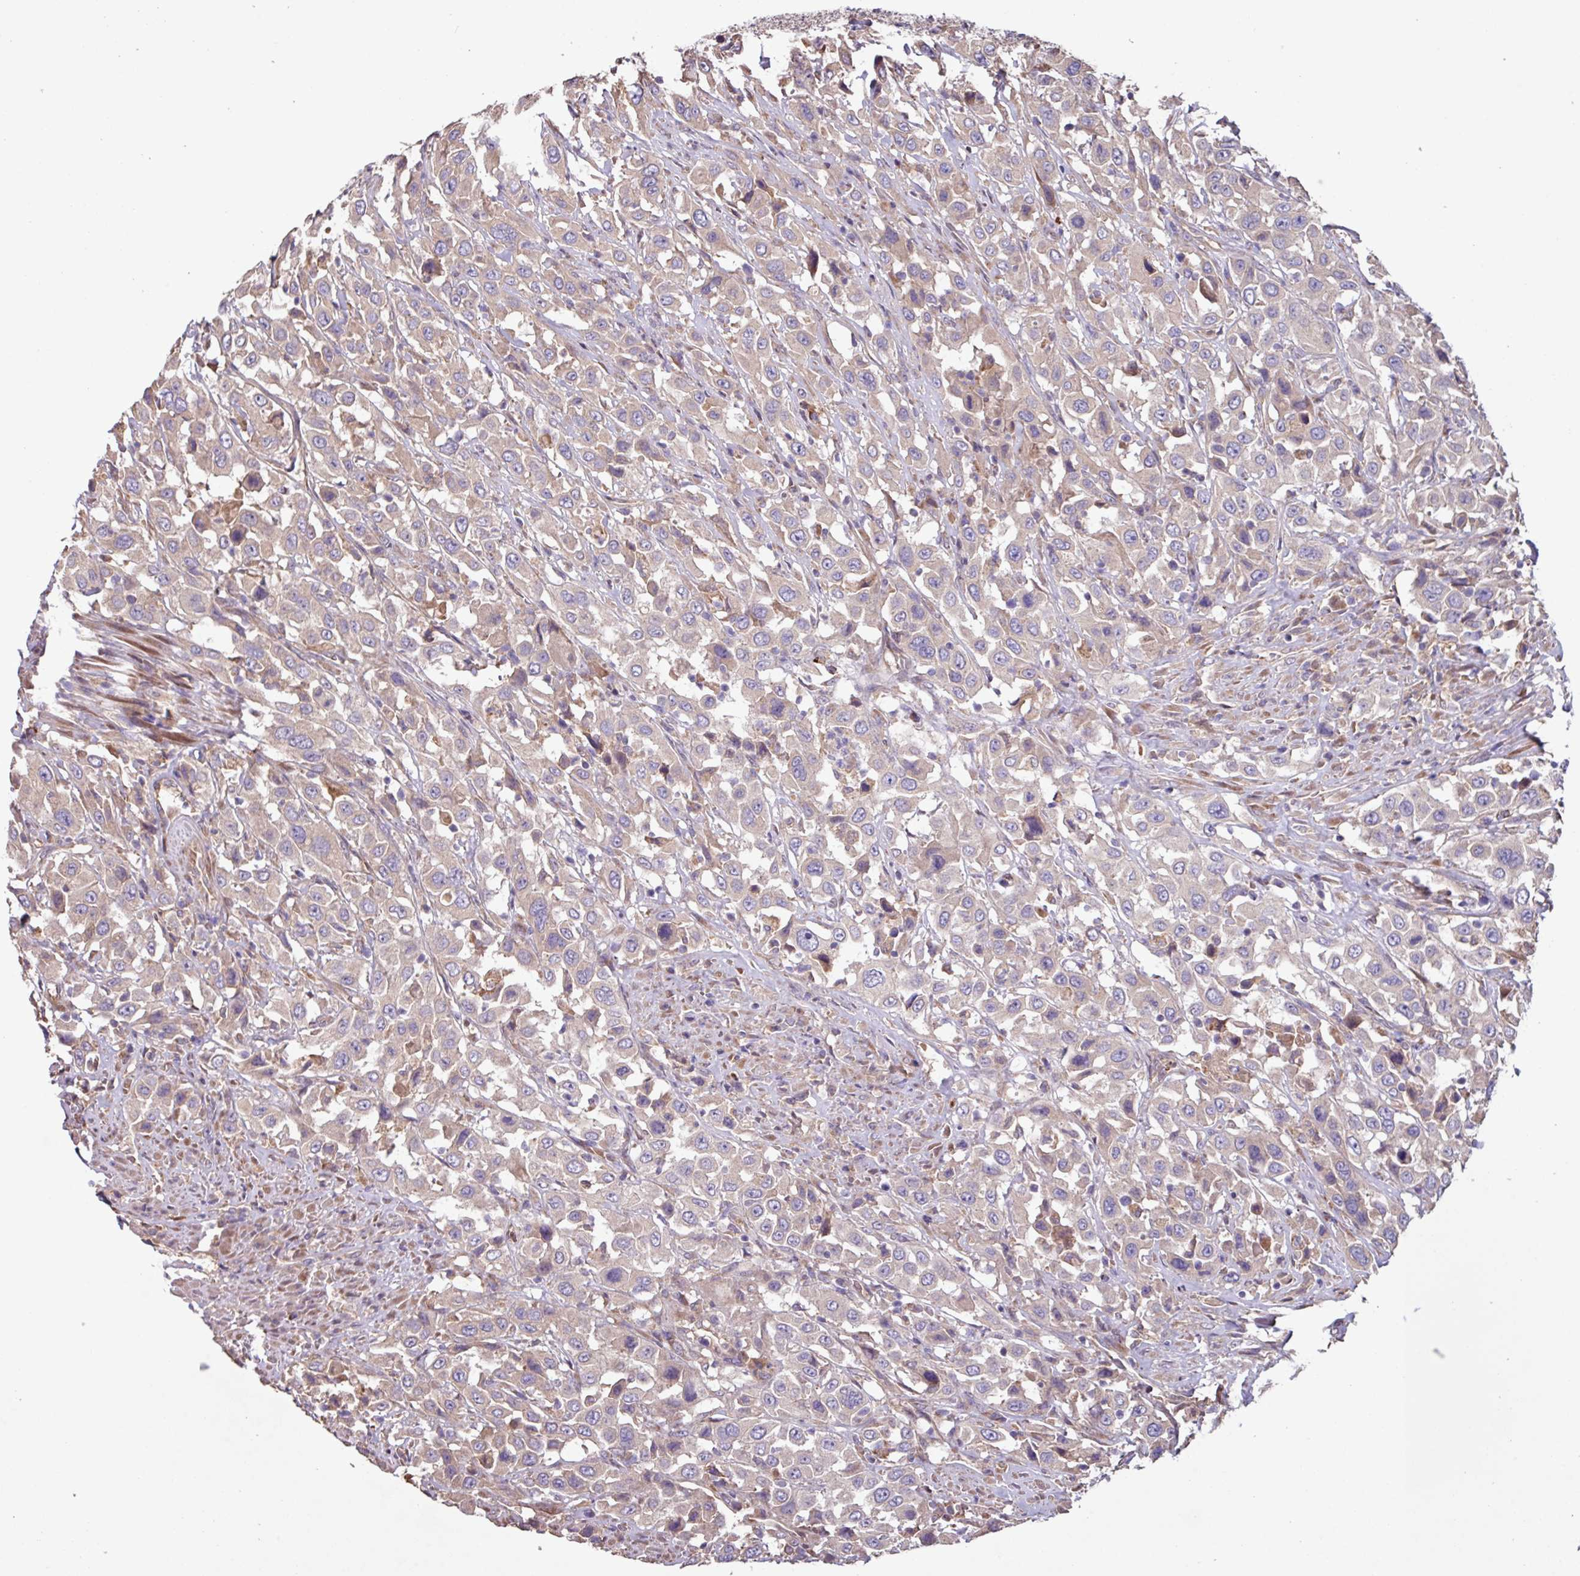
{"staining": {"intensity": "weak", "quantity": "<25%", "location": "cytoplasmic/membranous"}, "tissue": "urothelial cancer", "cell_type": "Tumor cells", "image_type": "cancer", "snomed": [{"axis": "morphology", "description": "Urothelial carcinoma, High grade"}, {"axis": "topography", "description": "Urinary bladder"}], "caption": "An immunohistochemistry image of high-grade urothelial carcinoma is shown. There is no staining in tumor cells of high-grade urothelial carcinoma.", "gene": "PTPRQ", "patient": {"sex": "male", "age": 61}}